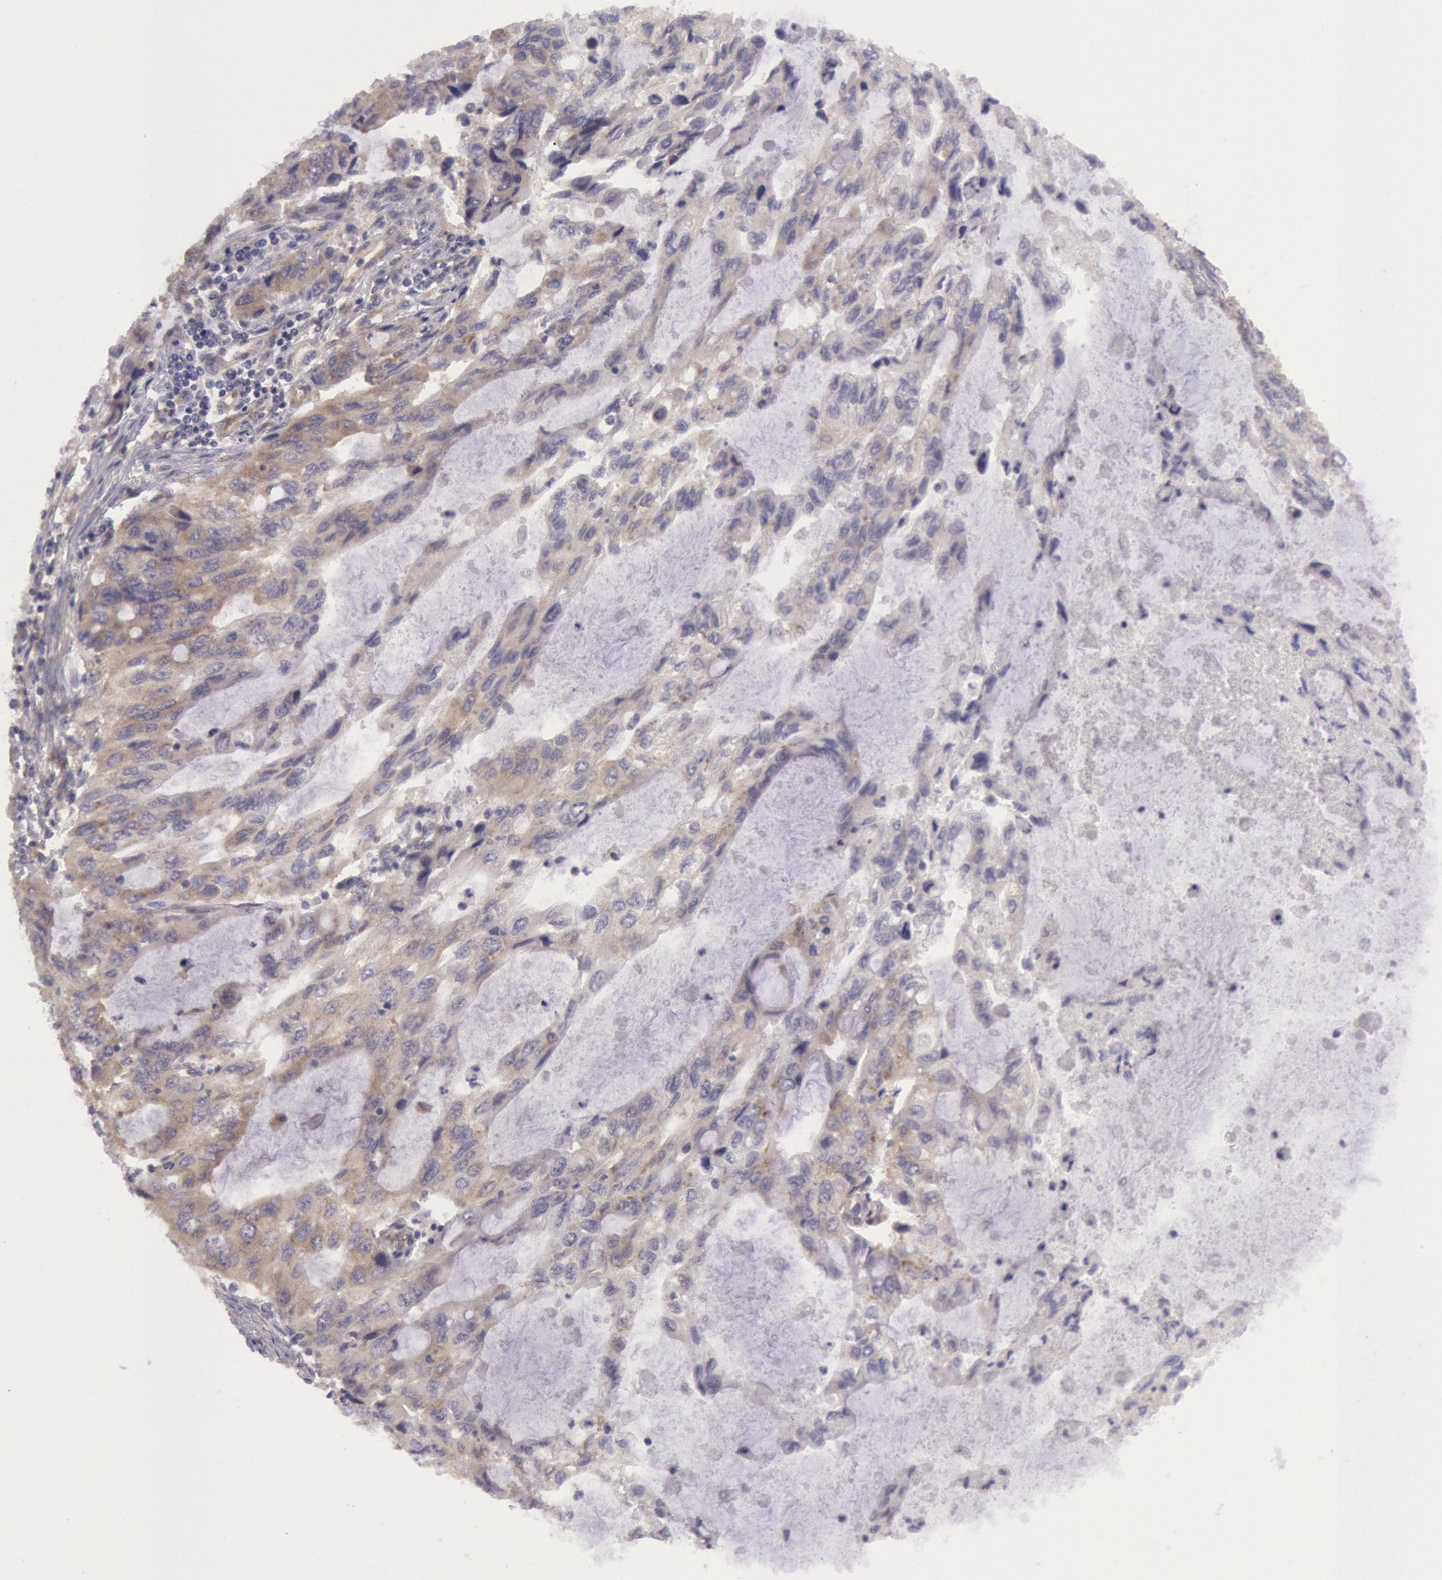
{"staining": {"intensity": "moderate", "quantity": ">75%", "location": "cytoplasmic/membranous"}, "tissue": "stomach cancer", "cell_type": "Tumor cells", "image_type": "cancer", "snomed": [{"axis": "morphology", "description": "Adenocarcinoma, NOS"}, {"axis": "topography", "description": "Stomach, upper"}], "caption": "Stomach cancer tissue exhibits moderate cytoplasmic/membranous staining in about >75% of tumor cells, visualized by immunohistochemistry. (brown staining indicates protein expression, while blue staining denotes nuclei).", "gene": "CHUK", "patient": {"sex": "female", "age": 52}}